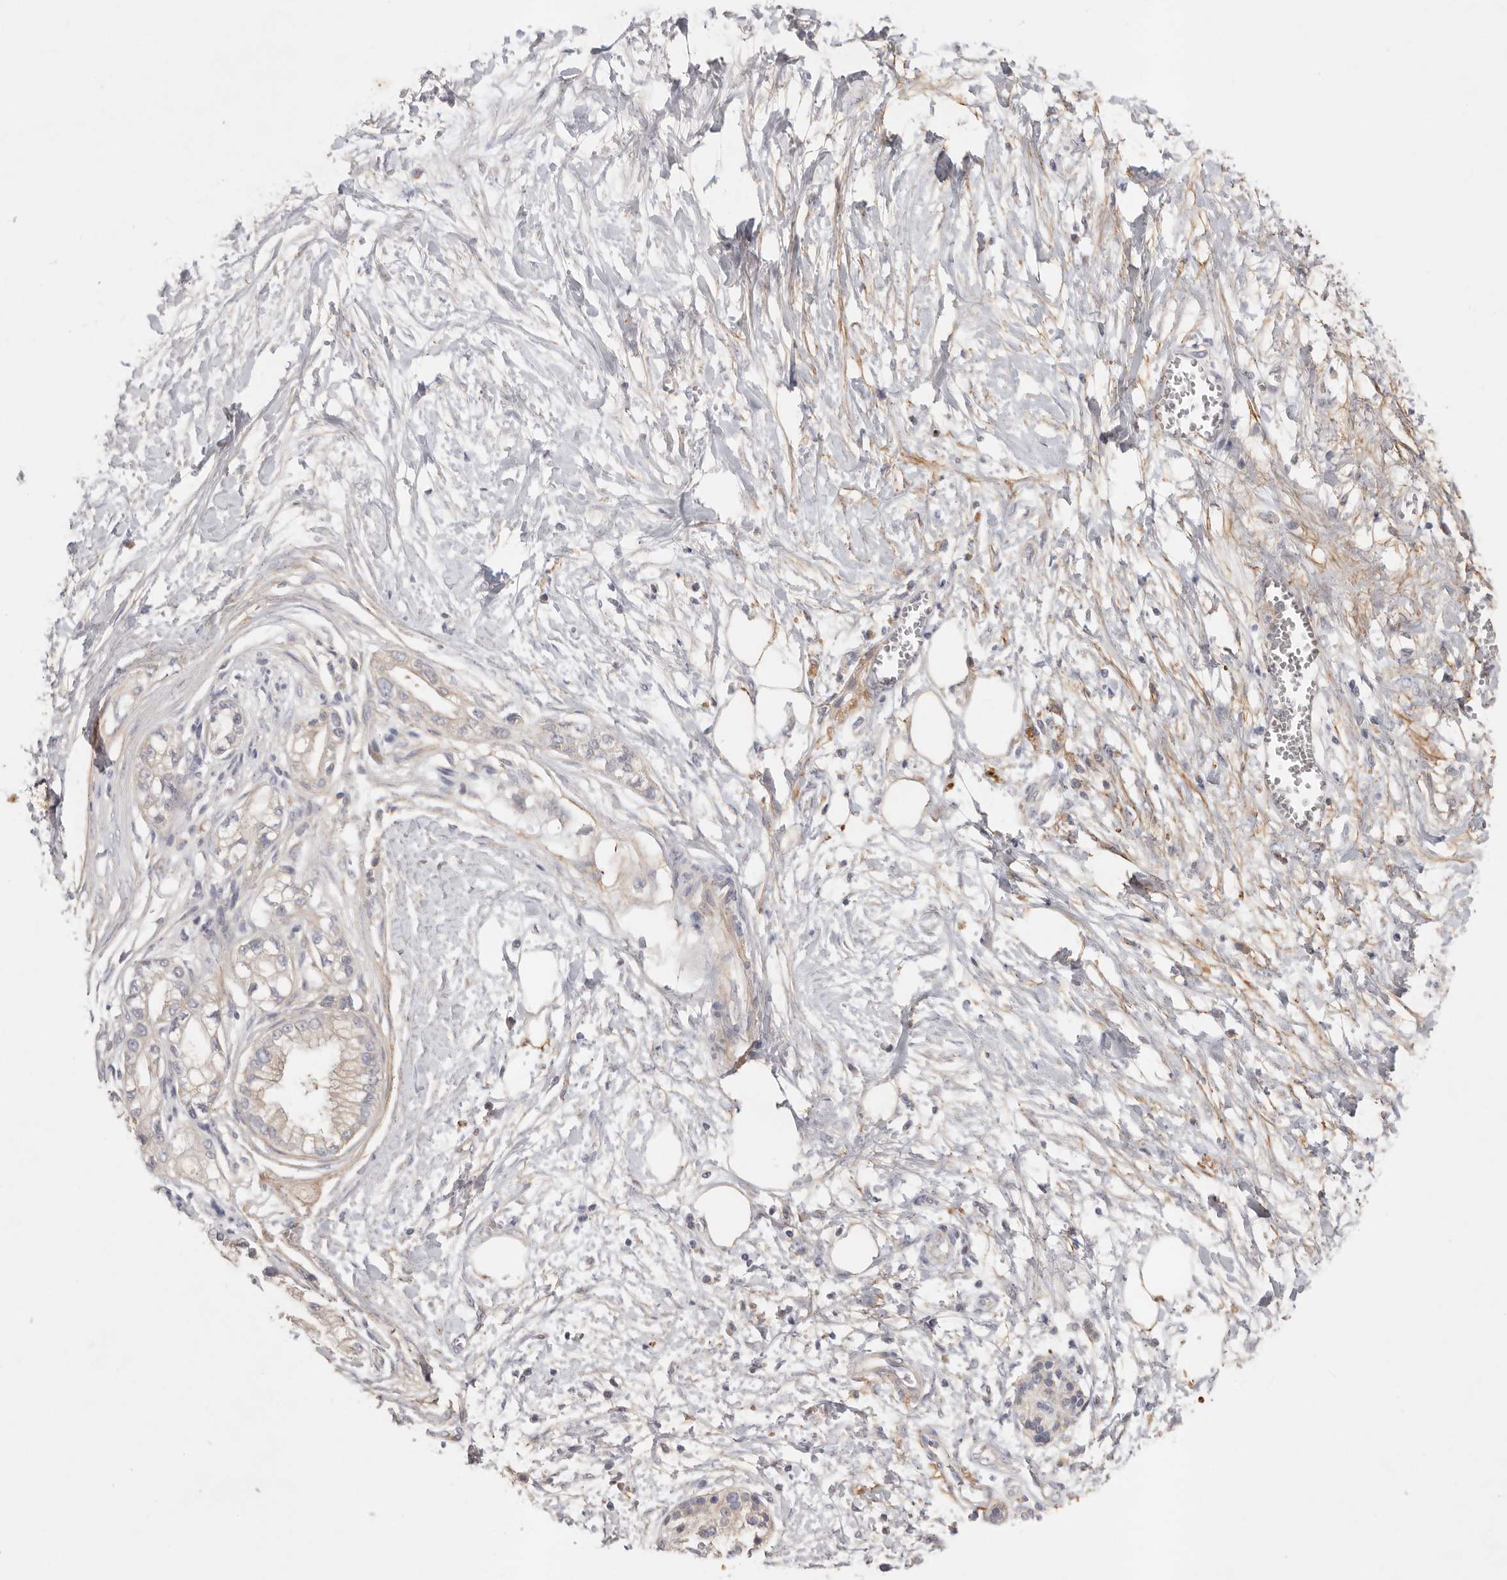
{"staining": {"intensity": "negative", "quantity": "none", "location": "none"}, "tissue": "pancreatic cancer", "cell_type": "Tumor cells", "image_type": "cancer", "snomed": [{"axis": "morphology", "description": "Adenocarcinoma, NOS"}, {"axis": "topography", "description": "Pancreas"}], "caption": "There is no significant positivity in tumor cells of adenocarcinoma (pancreatic).", "gene": "CFAP298", "patient": {"sex": "male", "age": 68}}